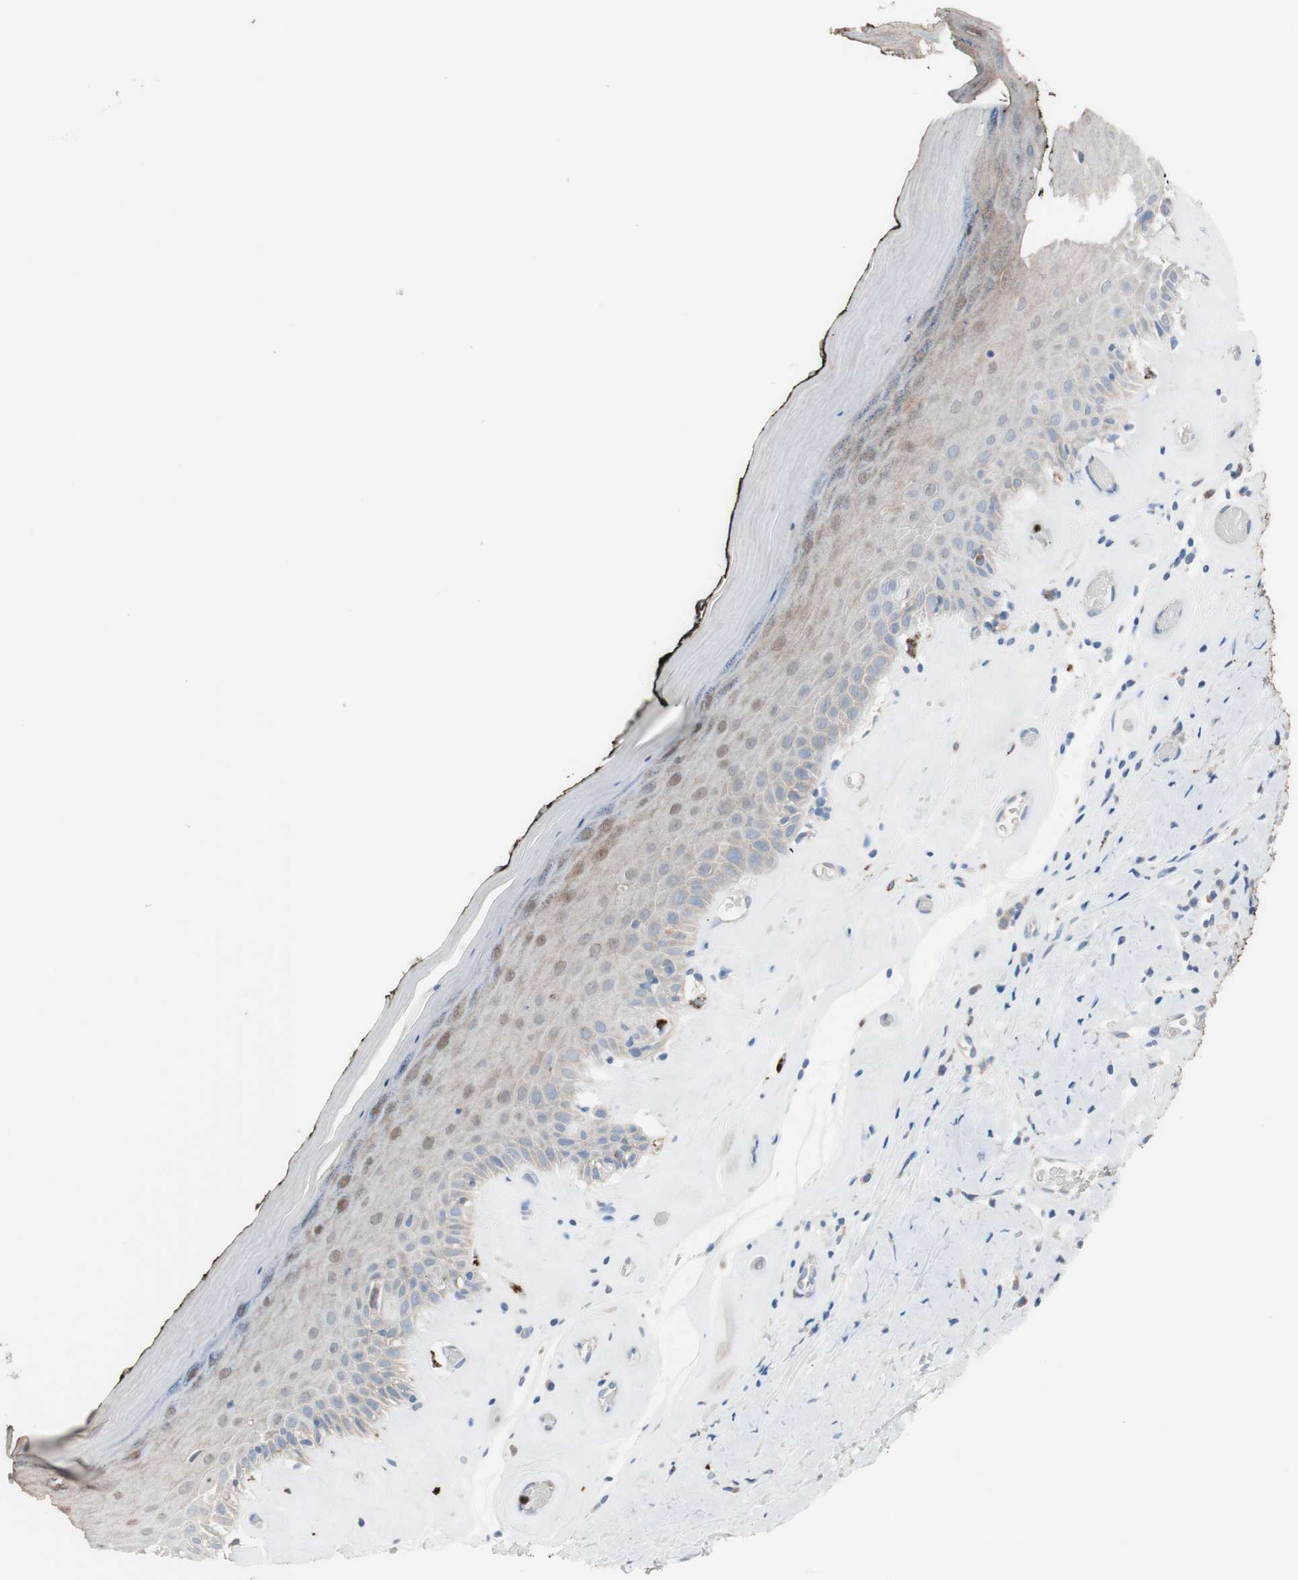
{"staining": {"intensity": "weak", "quantity": ">75%", "location": "cytoplasmic/membranous"}, "tissue": "skin", "cell_type": "Epidermal cells", "image_type": "normal", "snomed": [{"axis": "morphology", "description": "Normal tissue, NOS"}, {"axis": "morphology", "description": "Inflammation, NOS"}, {"axis": "topography", "description": "Vulva"}], "caption": "IHC (DAB) staining of unremarkable skin exhibits weak cytoplasmic/membranous protein positivity in approximately >75% of epidermal cells. The protein of interest is shown in brown color, while the nuclei are stained blue.", "gene": "CLEC4D", "patient": {"sex": "female", "age": 84}}